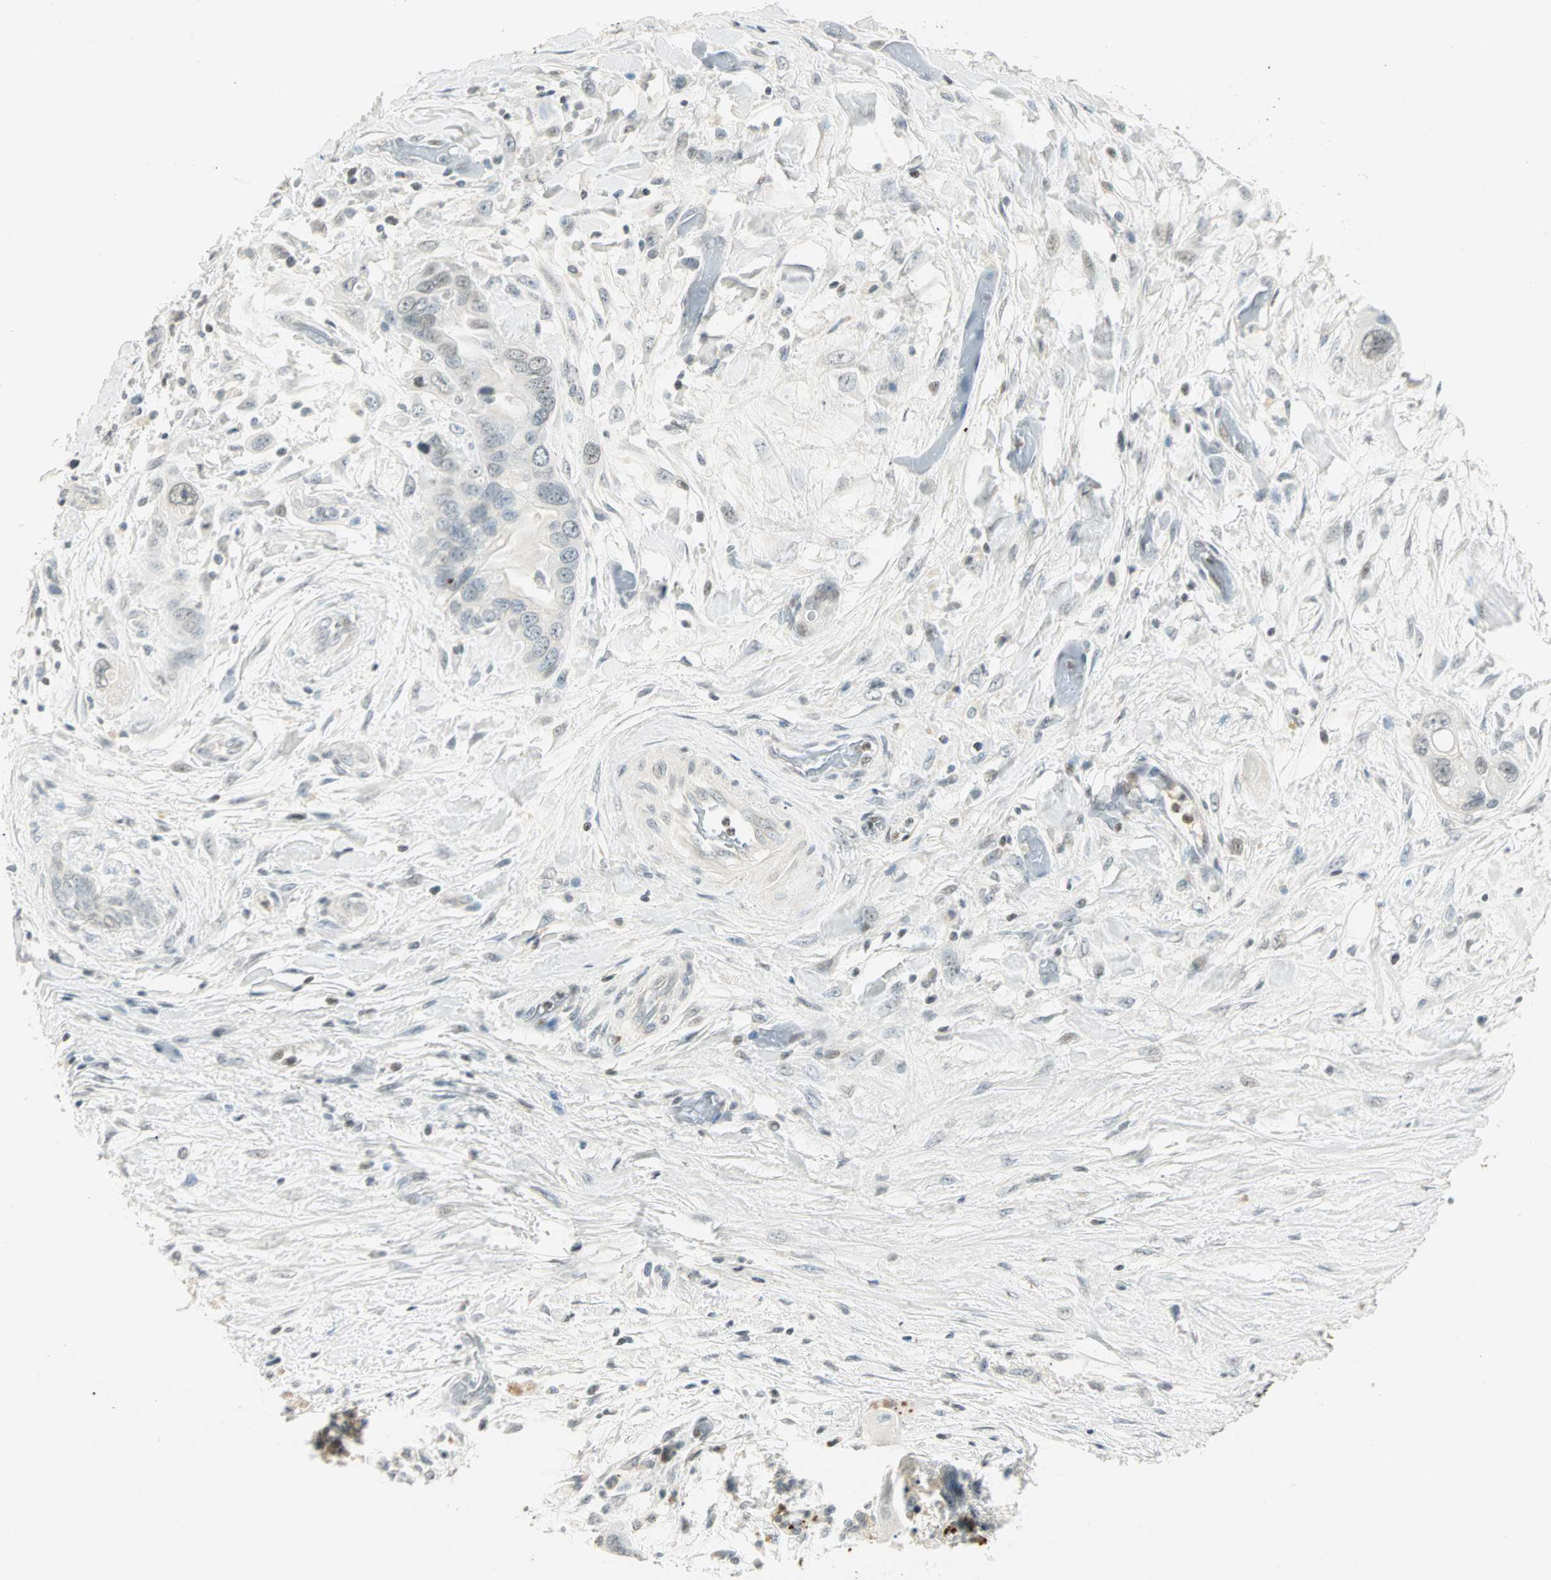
{"staining": {"intensity": "weak", "quantity": "<25%", "location": "nuclear"}, "tissue": "pancreatic cancer", "cell_type": "Tumor cells", "image_type": "cancer", "snomed": [{"axis": "morphology", "description": "Adenocarcinoma, NOS"}, {"axis": "topography", "description": "Pancreas"}], "caption": "Immunohistochemistry micrograph of human pancreatic cancer (adenocarcinoma) stained for a protein (brown), which displays no positivity in tumor cells.", "gene": "SMAD3", "patient": {"sex": "female", "age": 77}}